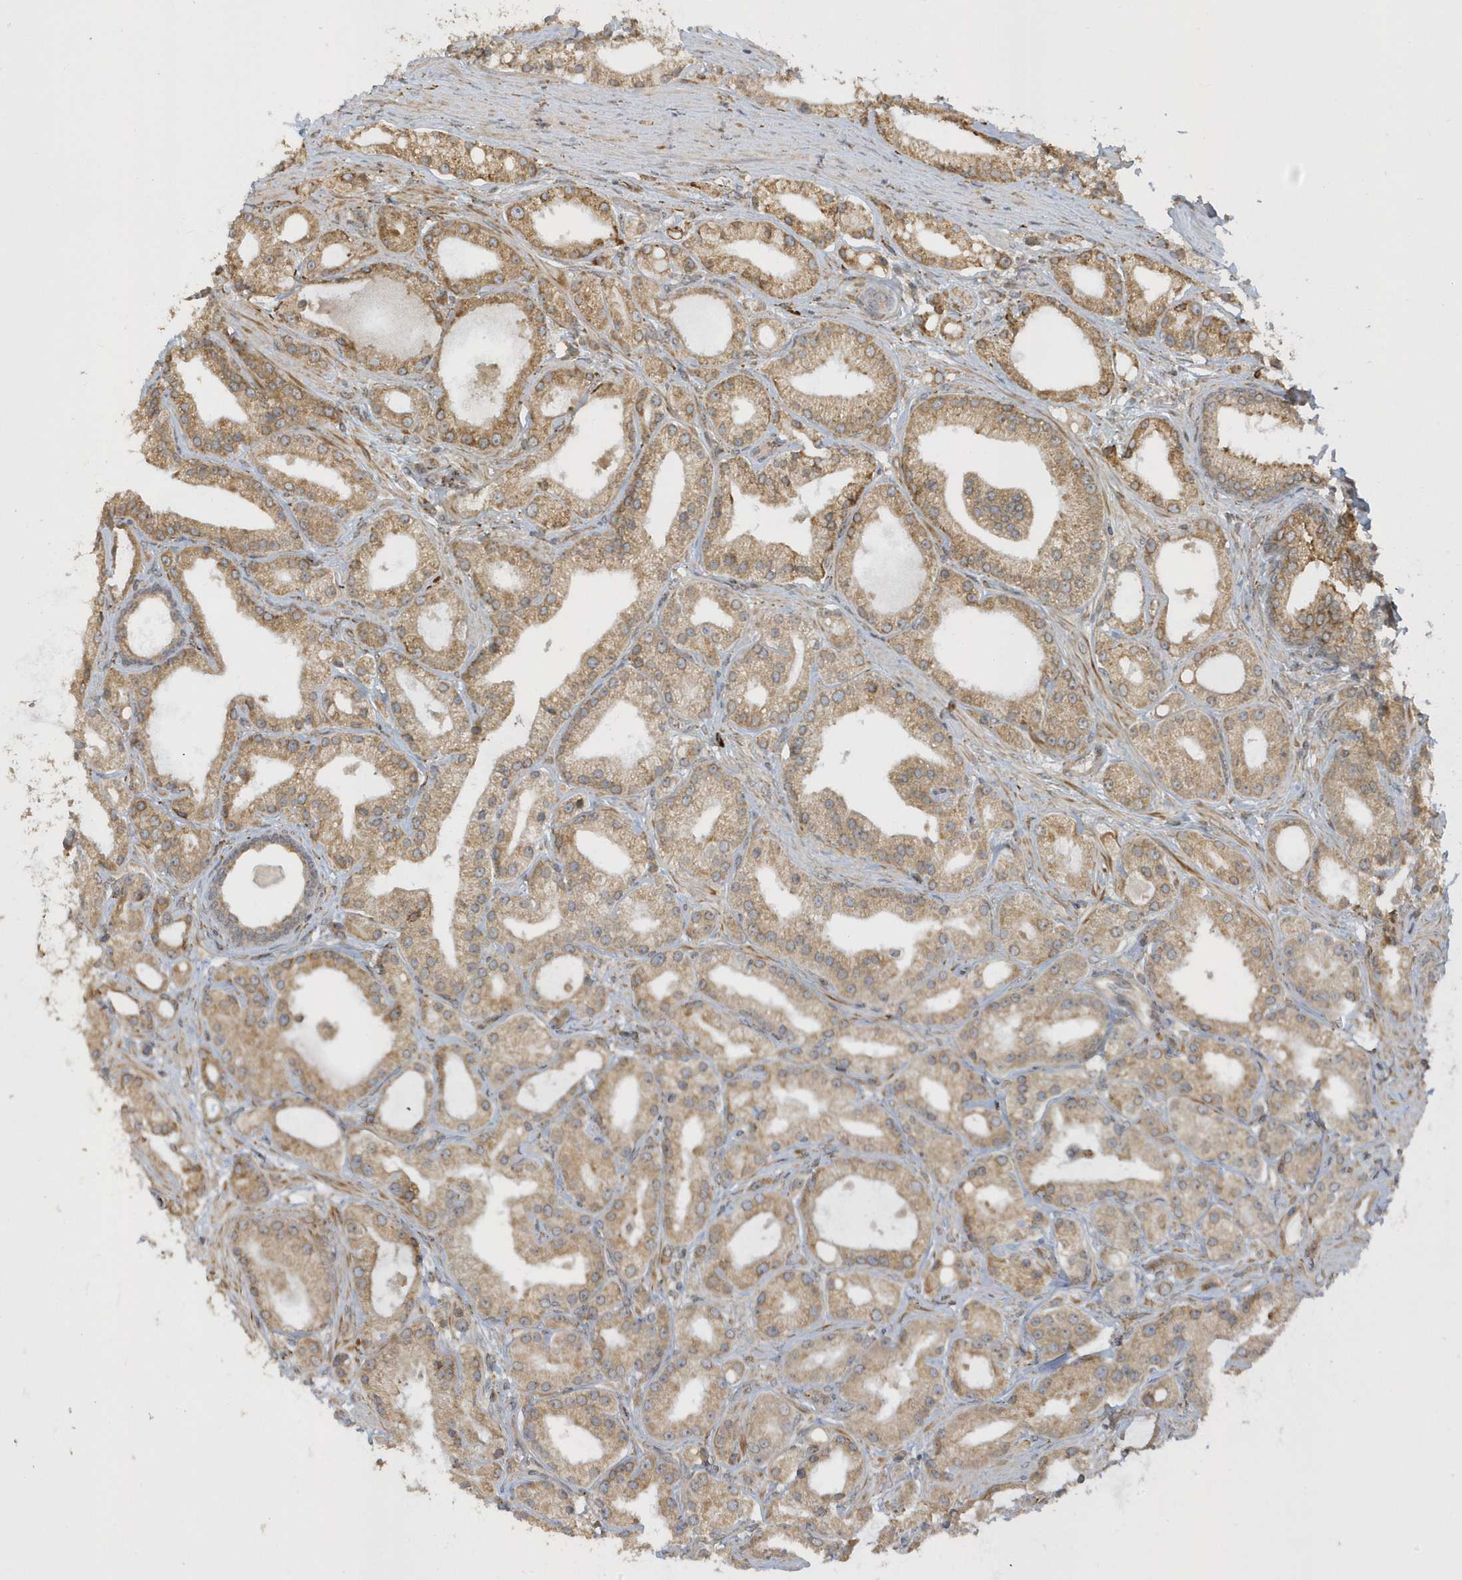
{"staining": {"intensity": "moderate", "quantity": ">75%", "location": "cytoplasmic/membranous"}, "tissue": "prostate cancer", "cell_type": "Tumor cells", "image_type": "cancer", "snomed": [{"axis": "morphology", "description": "Adenocarcinoma, Low grade"}, {"axis": "topography", "description": "Prostate"}], "caption": "Low-grade adenocarcinoma (prostate) stained with a brown dye displays moderate cytoplasmic/membranous positive staining in approximately >75% of tumor cells.", "gene": "METTL21A", "patient": {"sex": "male", "age": 67}}